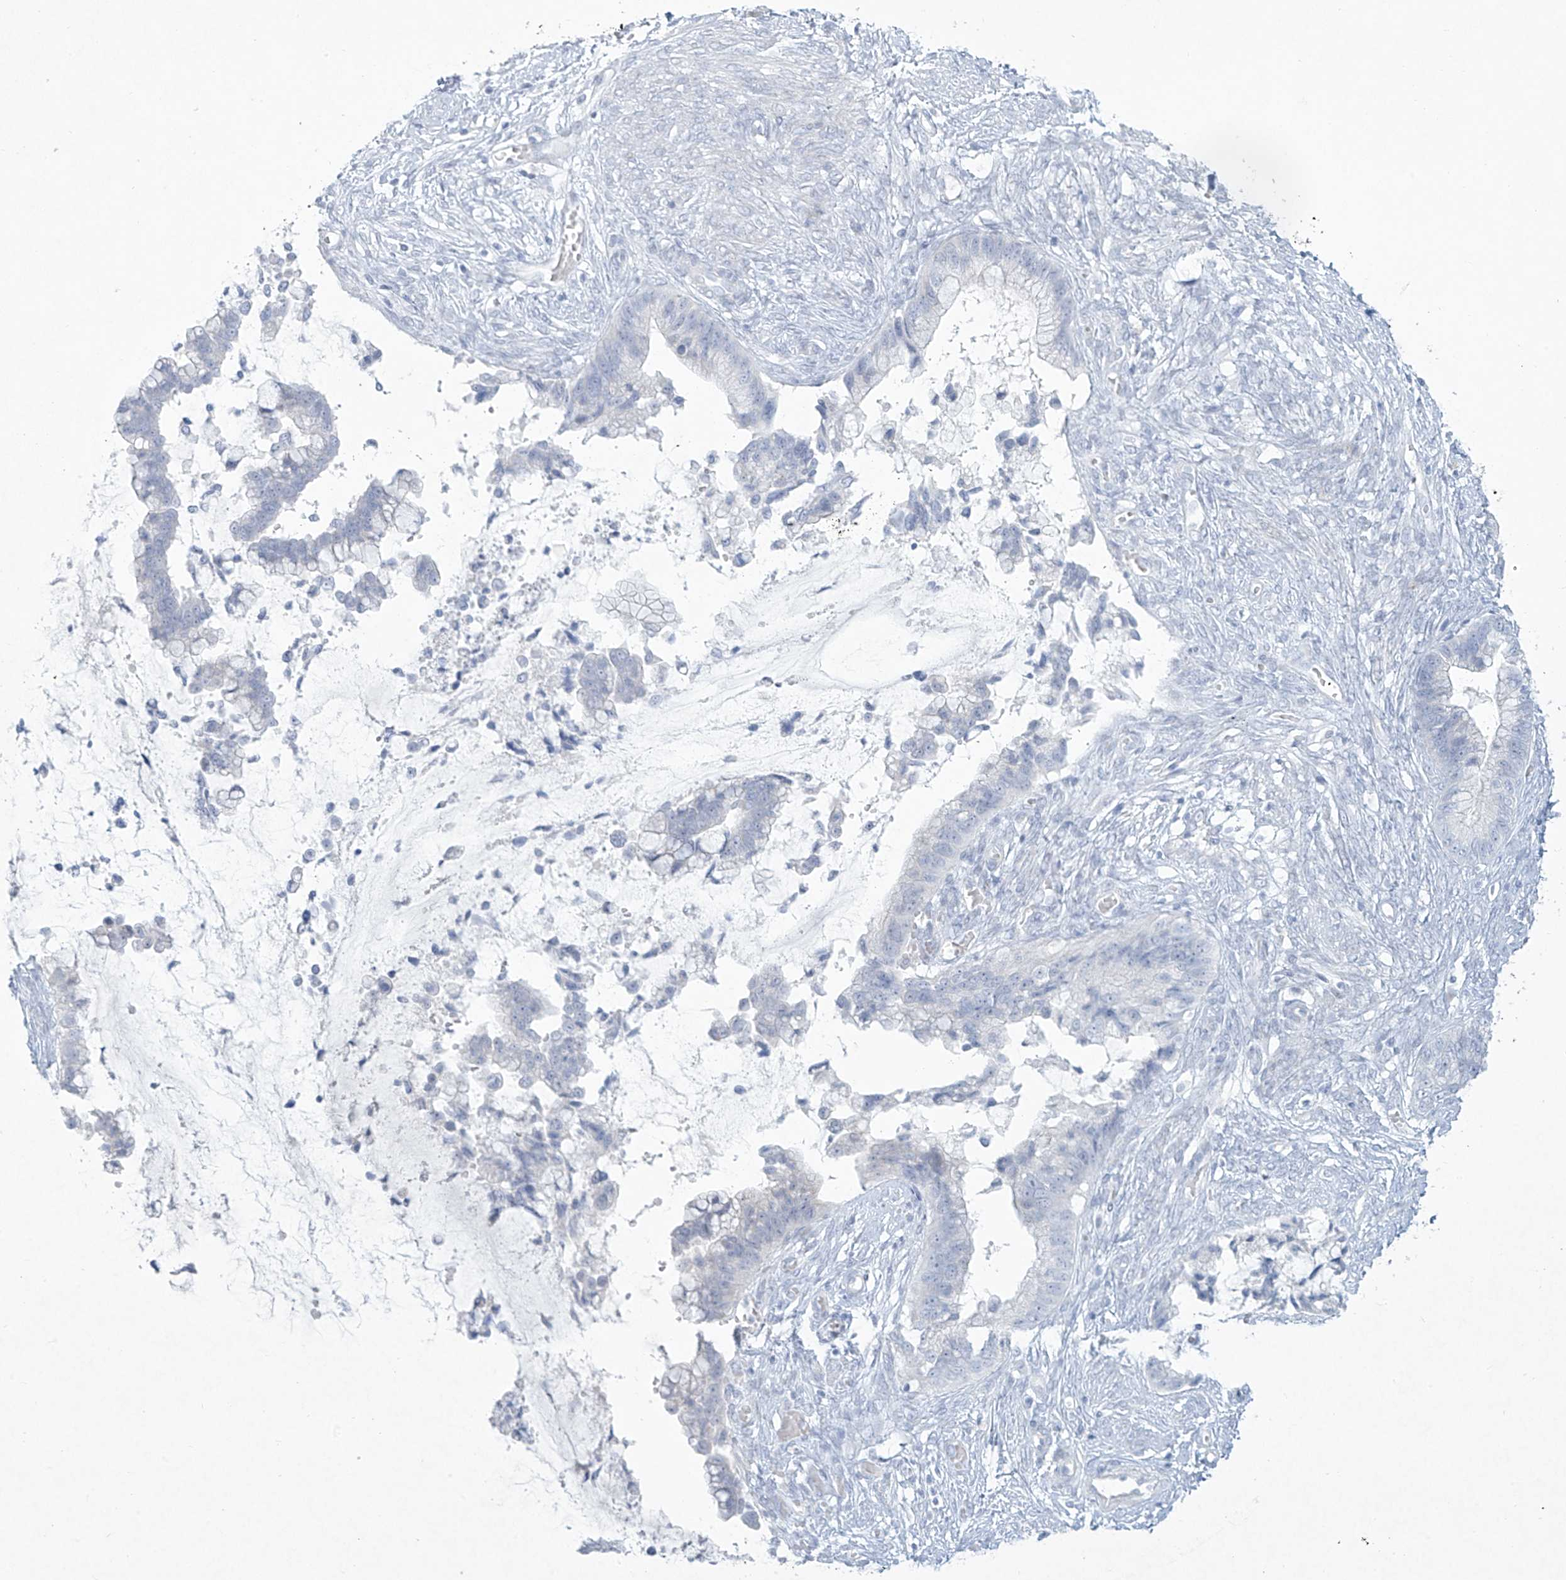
{"staining": {"intensity": "negative", "quantity": "none", "location": "none"}, "tissue": "cervical cancer", "cell_type": "Tumor cells", "image_type": "cancer", "snomed": [{"axis": "morphology", "description": "Adenocarcinoma, NOS"}, {"axis": "topography", "description": "Cervix"}], "caption": "A high-resolution histopathology image shows immunohistochemistry staining of cervical adenocarcinoma, which reveals no significant expression in tumor cells. The staining is performed using DAB (3,3'-diaminobenzidine) brown chromogen with nuclei counter-stained in using hematoxylin.", "gene": "PAX6", "patient": {"sex": "female", "age": 44}}